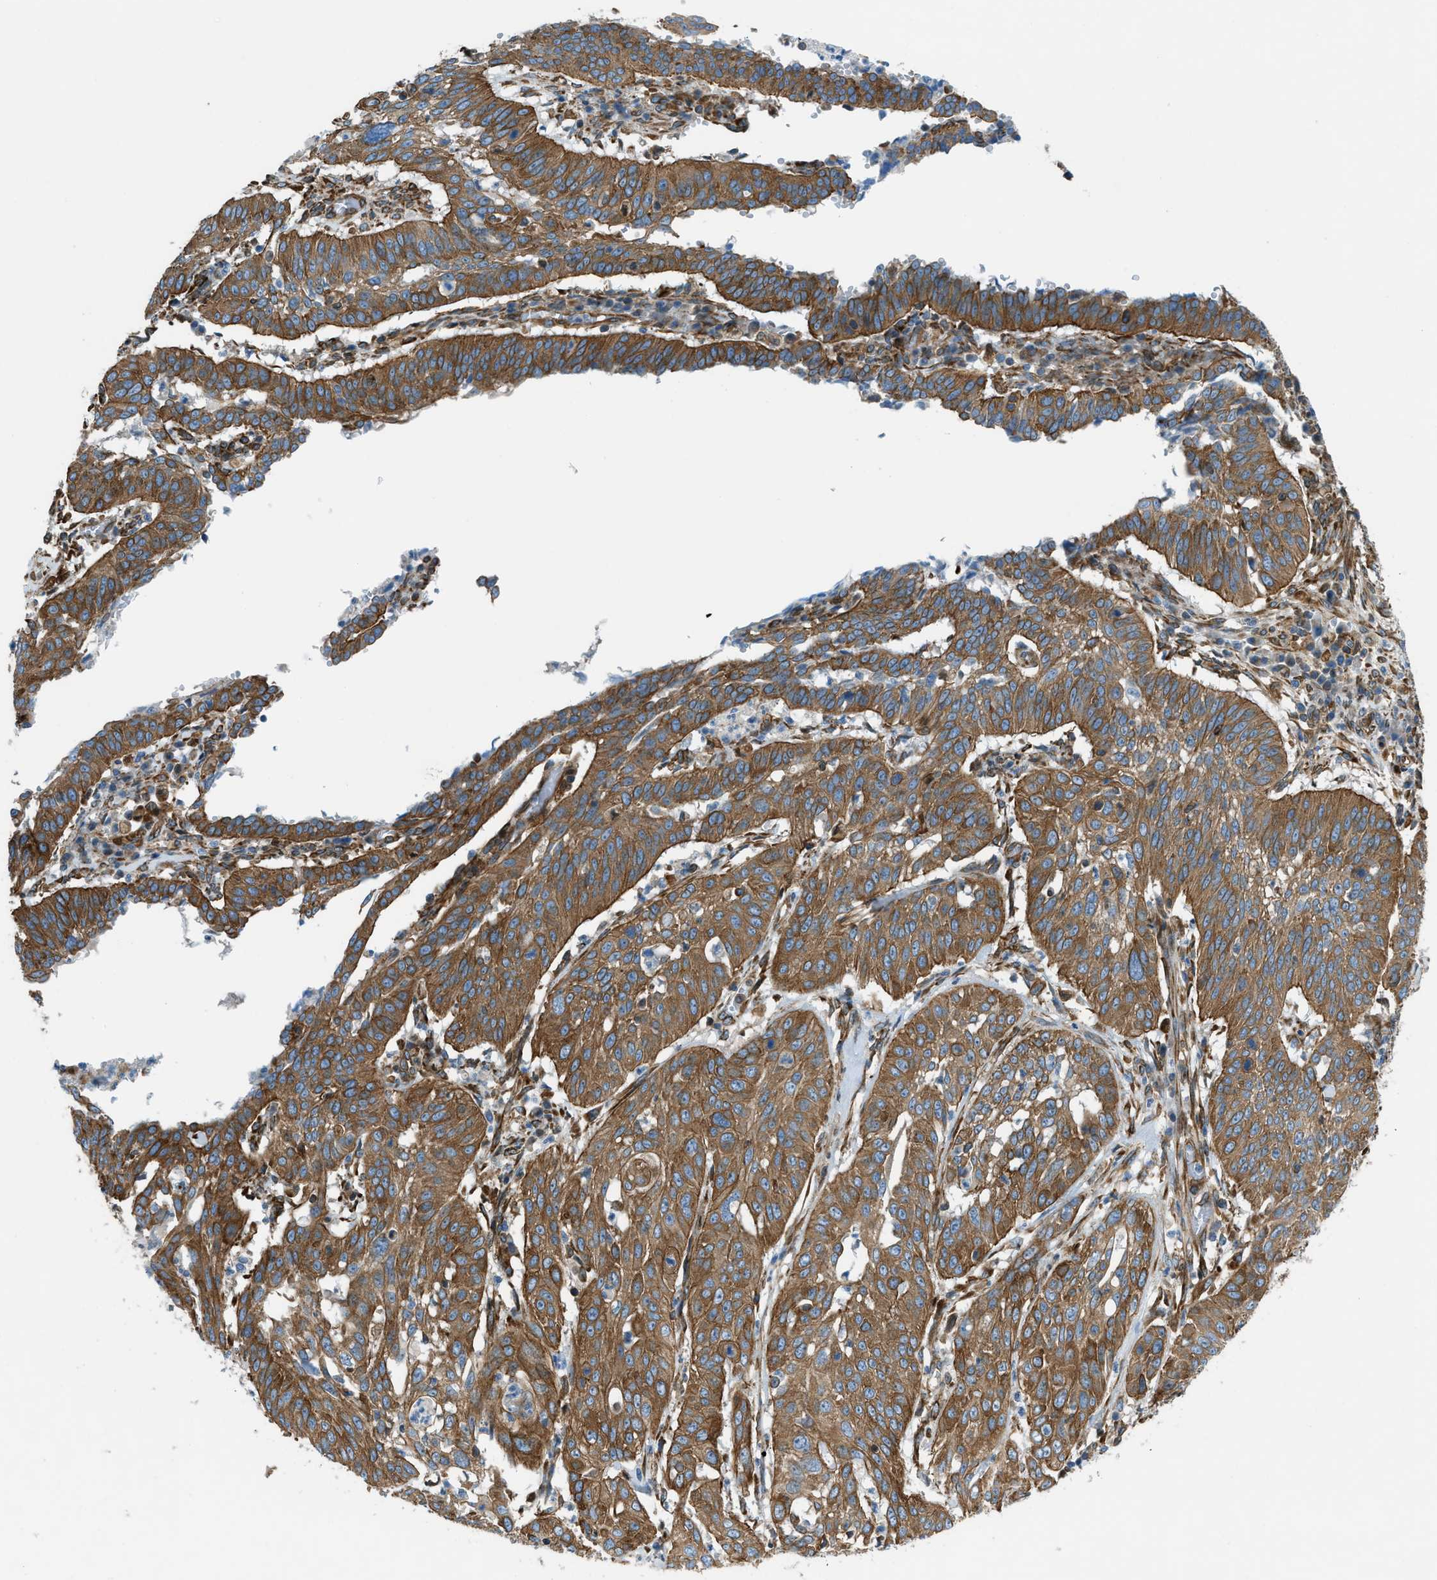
{"staining": {"intensity": "moderate", "quantity": ">75%", "location": "cytoplasmic/membranous"}, "tissue": "cervical cancer", "cell_type": "Tumor cells", "image_type": "cancer", "snomed": [{"axis": "morphology", "description": "Normal tissue, NOS"}, {"axis": "morphology", "description": "Squamous cell carcinoma, NOS"}, {"axis": "topography", "description": "Cervix"}], "caption": "Brown immunohistochemical staining in cervical cancer (squamous cell carcinoma) reveals moderate cytoplasmic/membranous positivity in about >75% of tumor cells.", "gene": "DMAC1", "patient": {"sex": "female", "age": 39}}